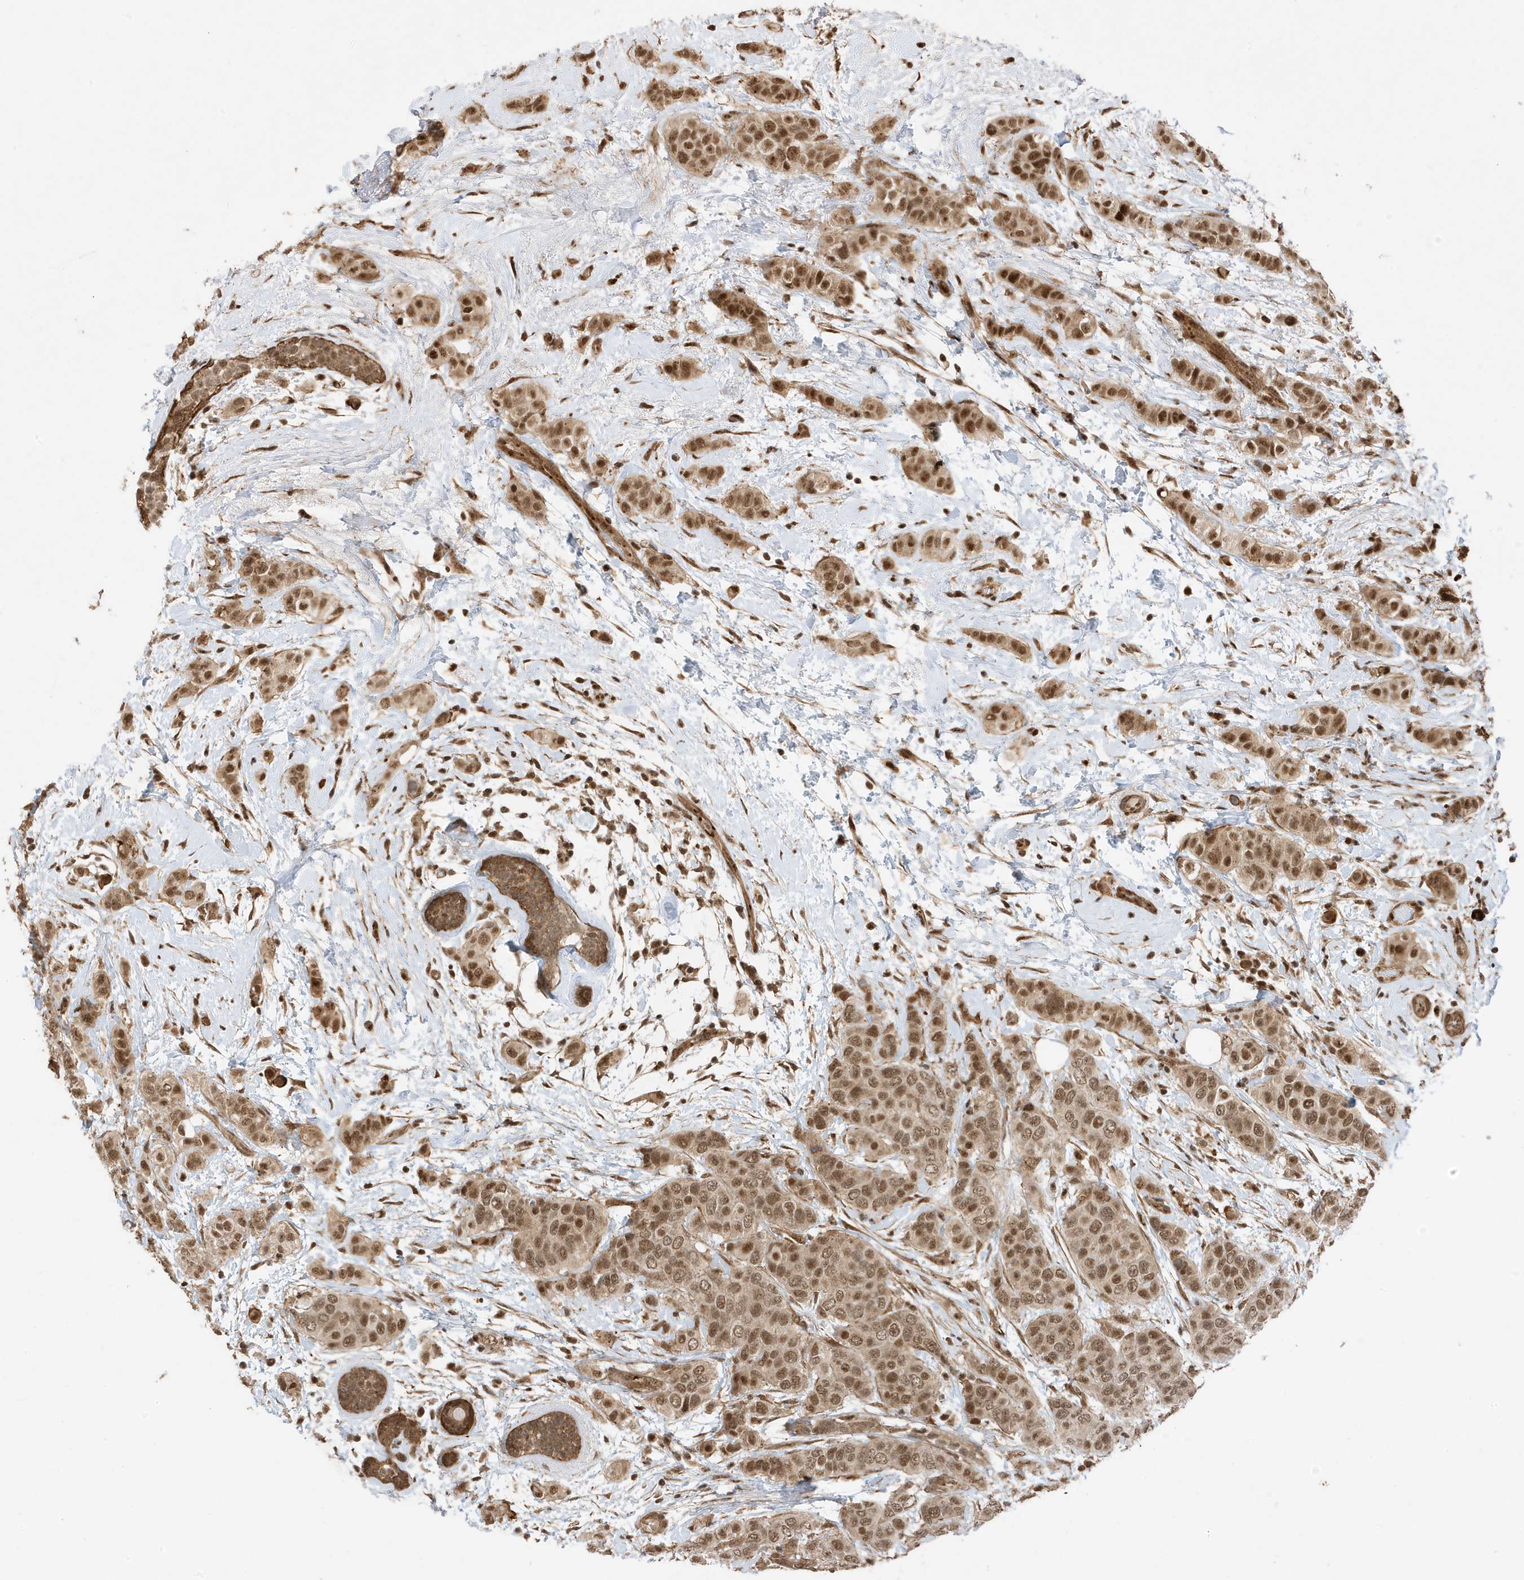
{"staining": {"intensity": "moderate", "quantity": ">75%", "location": "cytoplasmic/membranous,nuclear"}, "tissue": "breast cancer", "cell_type": "Tumor cells", "image_type": "cancer", "snomed": [{"axis": "morphology", "description": "Lobular carcinoma"}, {"axis": "topography", "description": "Breast"}], "caption": "Immunohistochemical staining of human breast cancer shows medium levels of moderate cytoplasmic/membranous and nuclear positivity in approximately >75% of tumor cells.", "gene": "MAST3", "patient": {"sex": "female", "age": 51}}